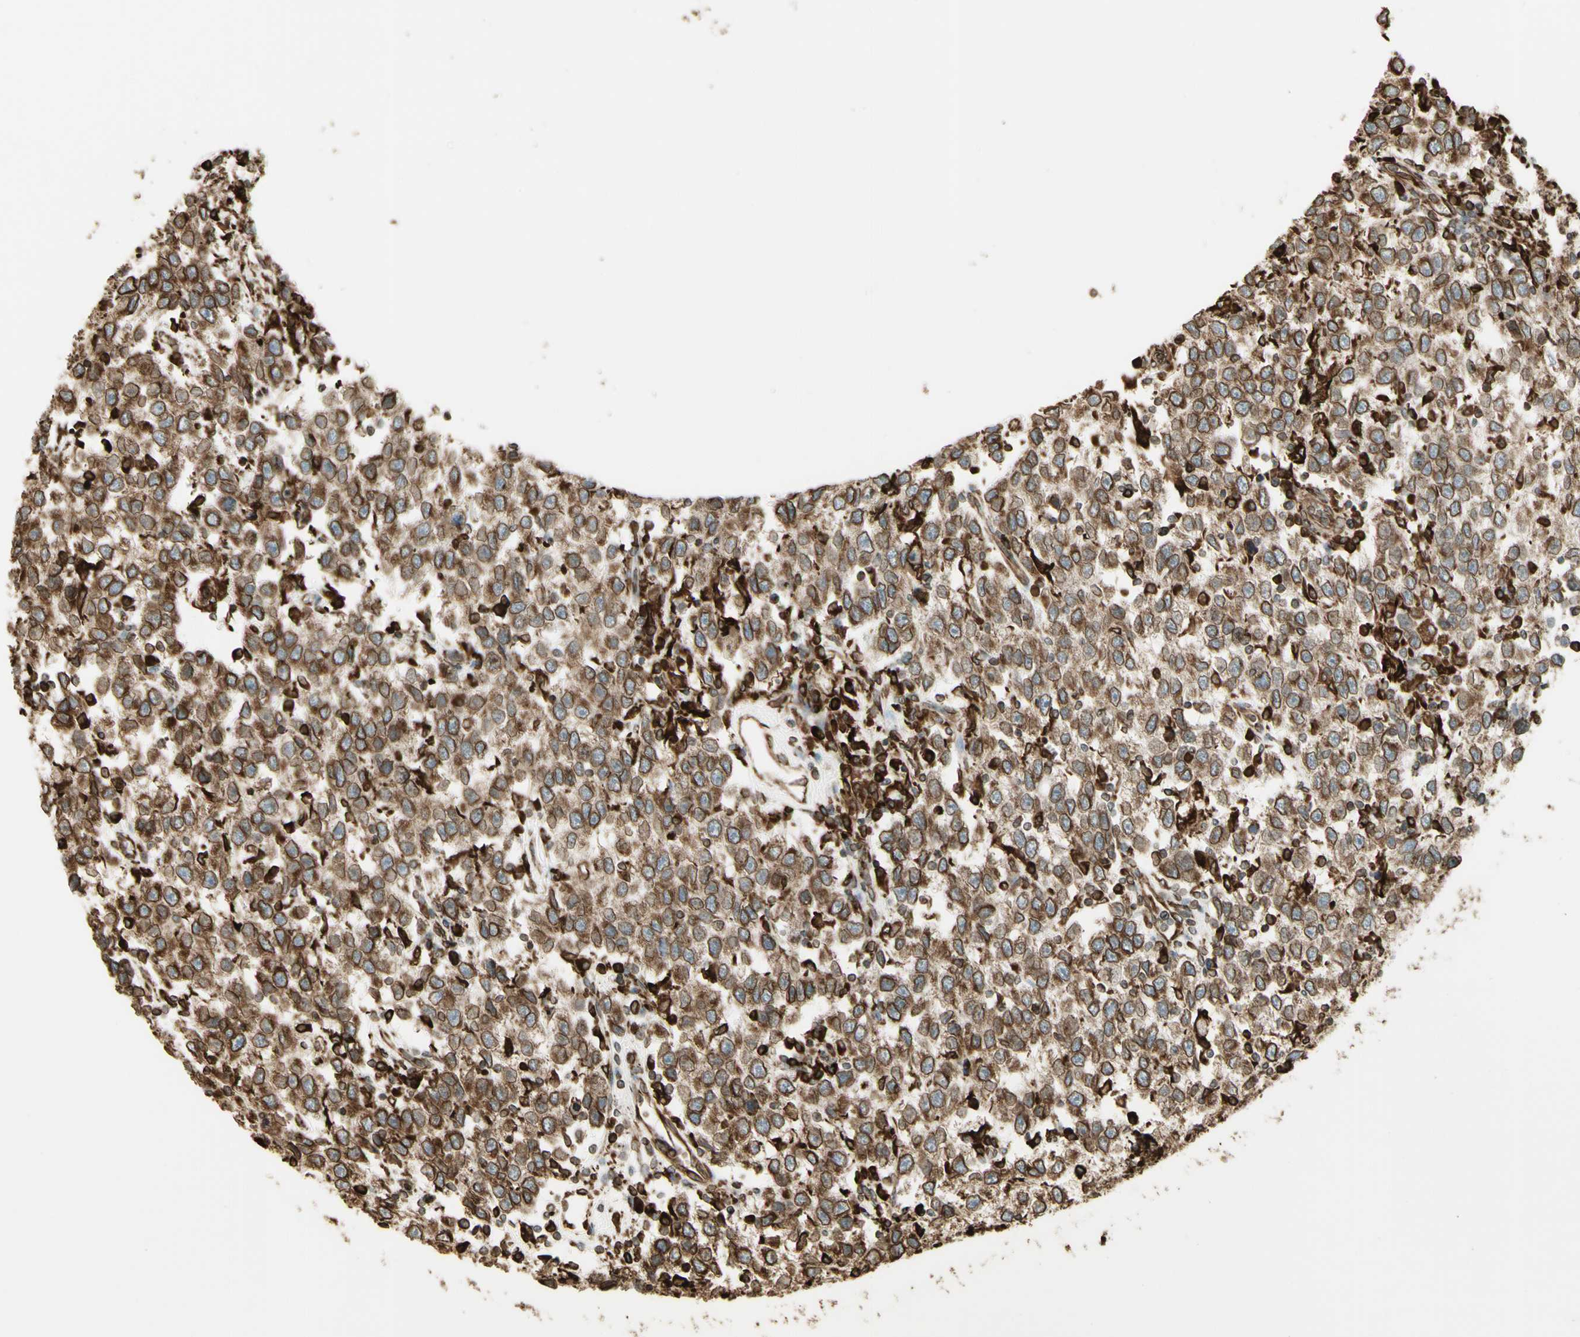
{"staining": {"intensity": "moderate", "quantity": ">75%", "location": "cytoplasmic/membranous"}, "tissue": "testis cancer", "cell_type": "Tumor cells", "image_type": "cancer", "snomed": [{"axis": "morphology", "description": "Seminoma, NOS"}, {"axis": "topography", "description": "Testis"}], "caption": "Immunohistochemical staining of testis cancer shows medium levels of moderate cytoplasmic/membranous protein staining in about >75% of tumor cells.", "gene": "CANX", "patient": {"sex": "male", "age": 41}}